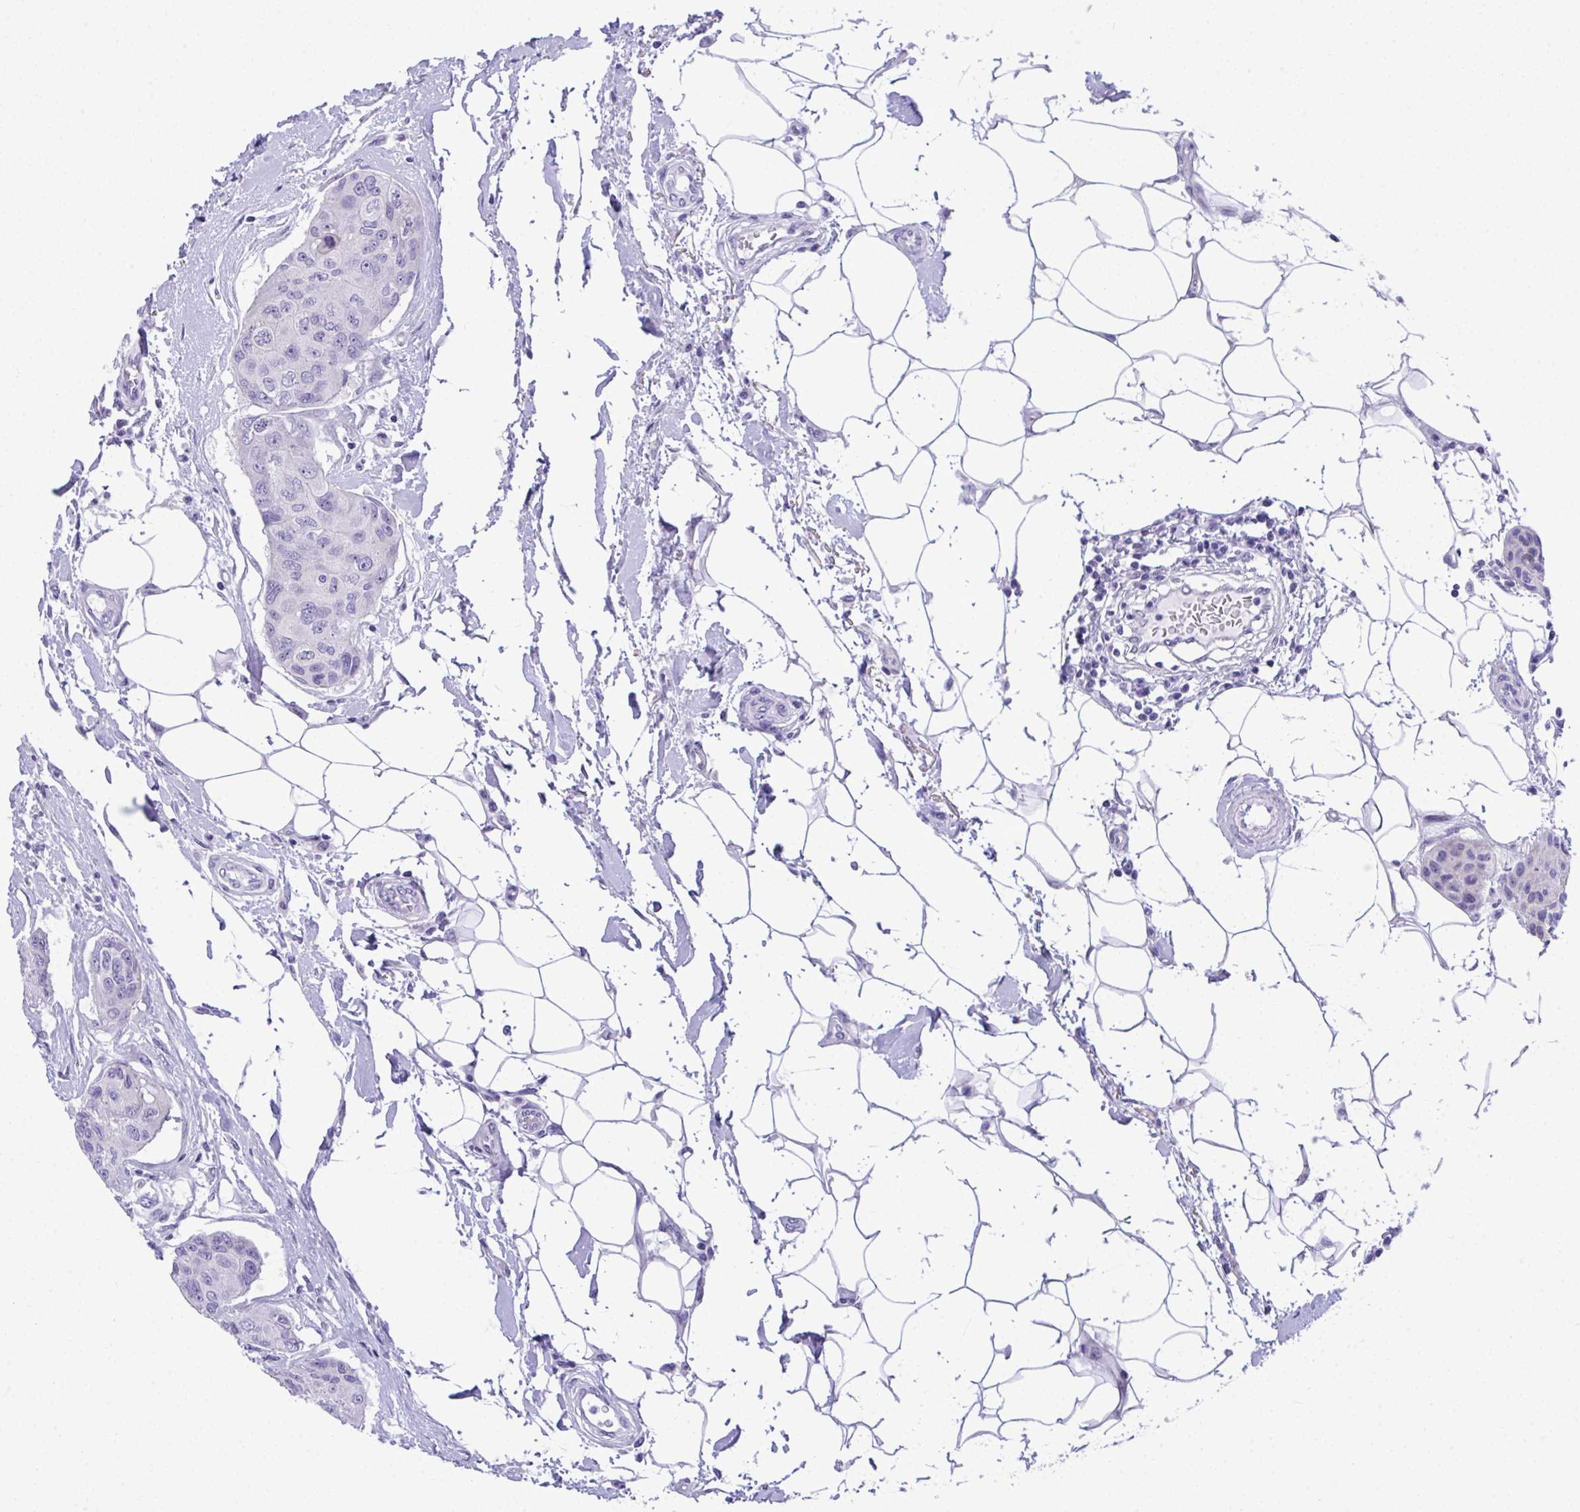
{"staining": {"intensity": "negative", "quantity": "none", "location": "none"}, "tissue": "breast cancer", "cell_type": "Tumor cells", "image_type": "cancer", "snomed": [{"axis": "morphology", "description": "Duct carcinoma"}, {"axis": "topography", "description": "Breast"}, {"axis": "topography", "description": "Lymph node"}], "caption": "DAB (3,3'-diaminobenzidine) immunohistochemical staining of breast intraductal carcinoma demonstrates no significant staining in tumor cells.", "gene": "YBX2", "patient": {"sex": "female", "age": 80}}